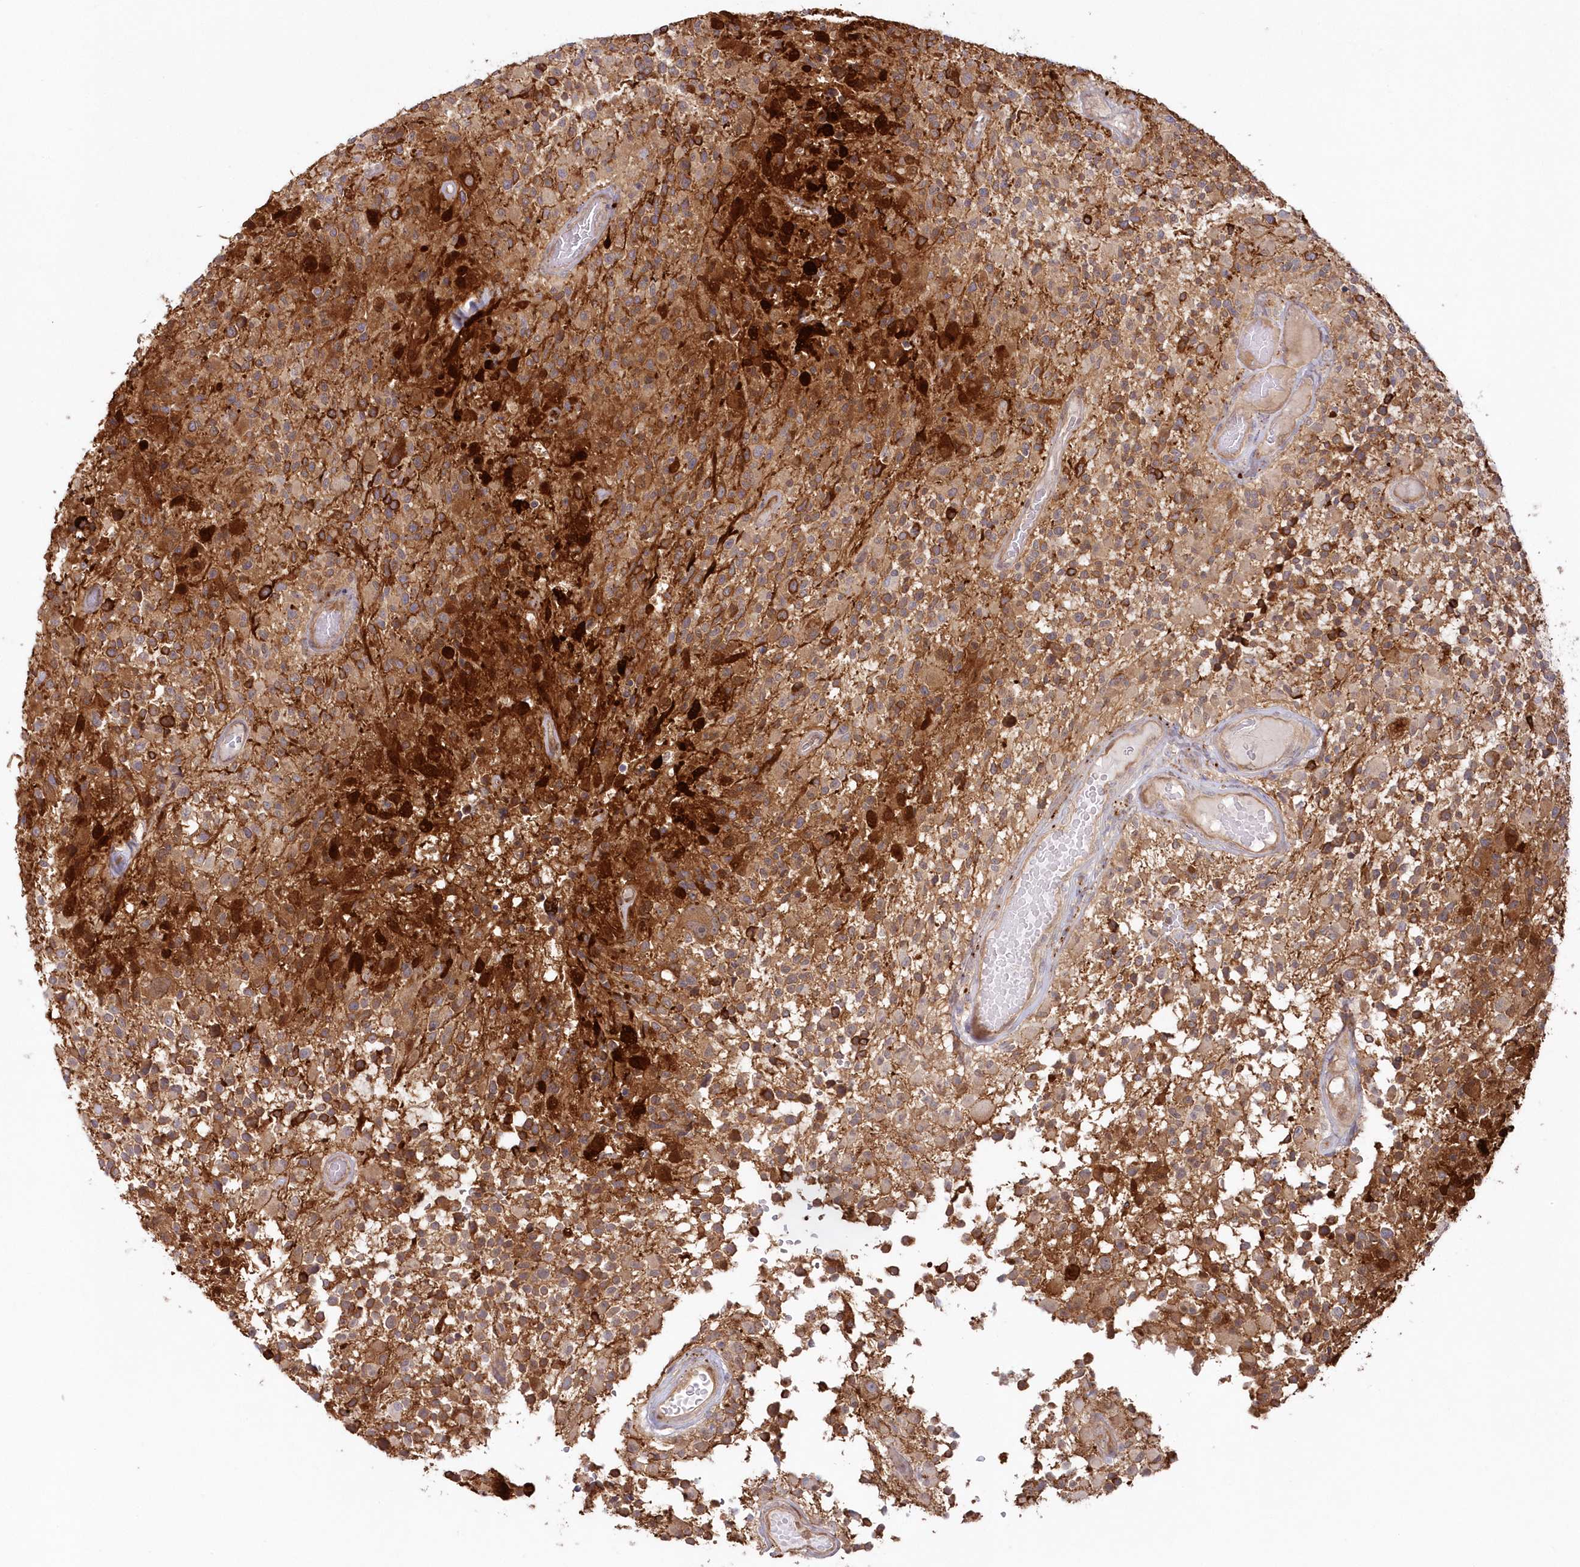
{"staining": {"intensity": "strong", "quantity": "25%-75%", "location": "cytoplasmic/membranous"}, "tissue": "glioma", "cell_type": "Tumor cells", "image_type": "cancer", "snomed": [{"axis": "morphology", "description": "Glioma, malignant, High grade"}, {"axis": "morphology", "description": "Glioblastoma, NOS"}, {"axis": "topography", "description": "Brain"}], "caption": "Strong cytoplasmic/membranous protein expression is seen in approximately 25%-75% of tumor cells in glioma.", "gene": "GBE1", "patient": {"sex": "male", "age": 60}}